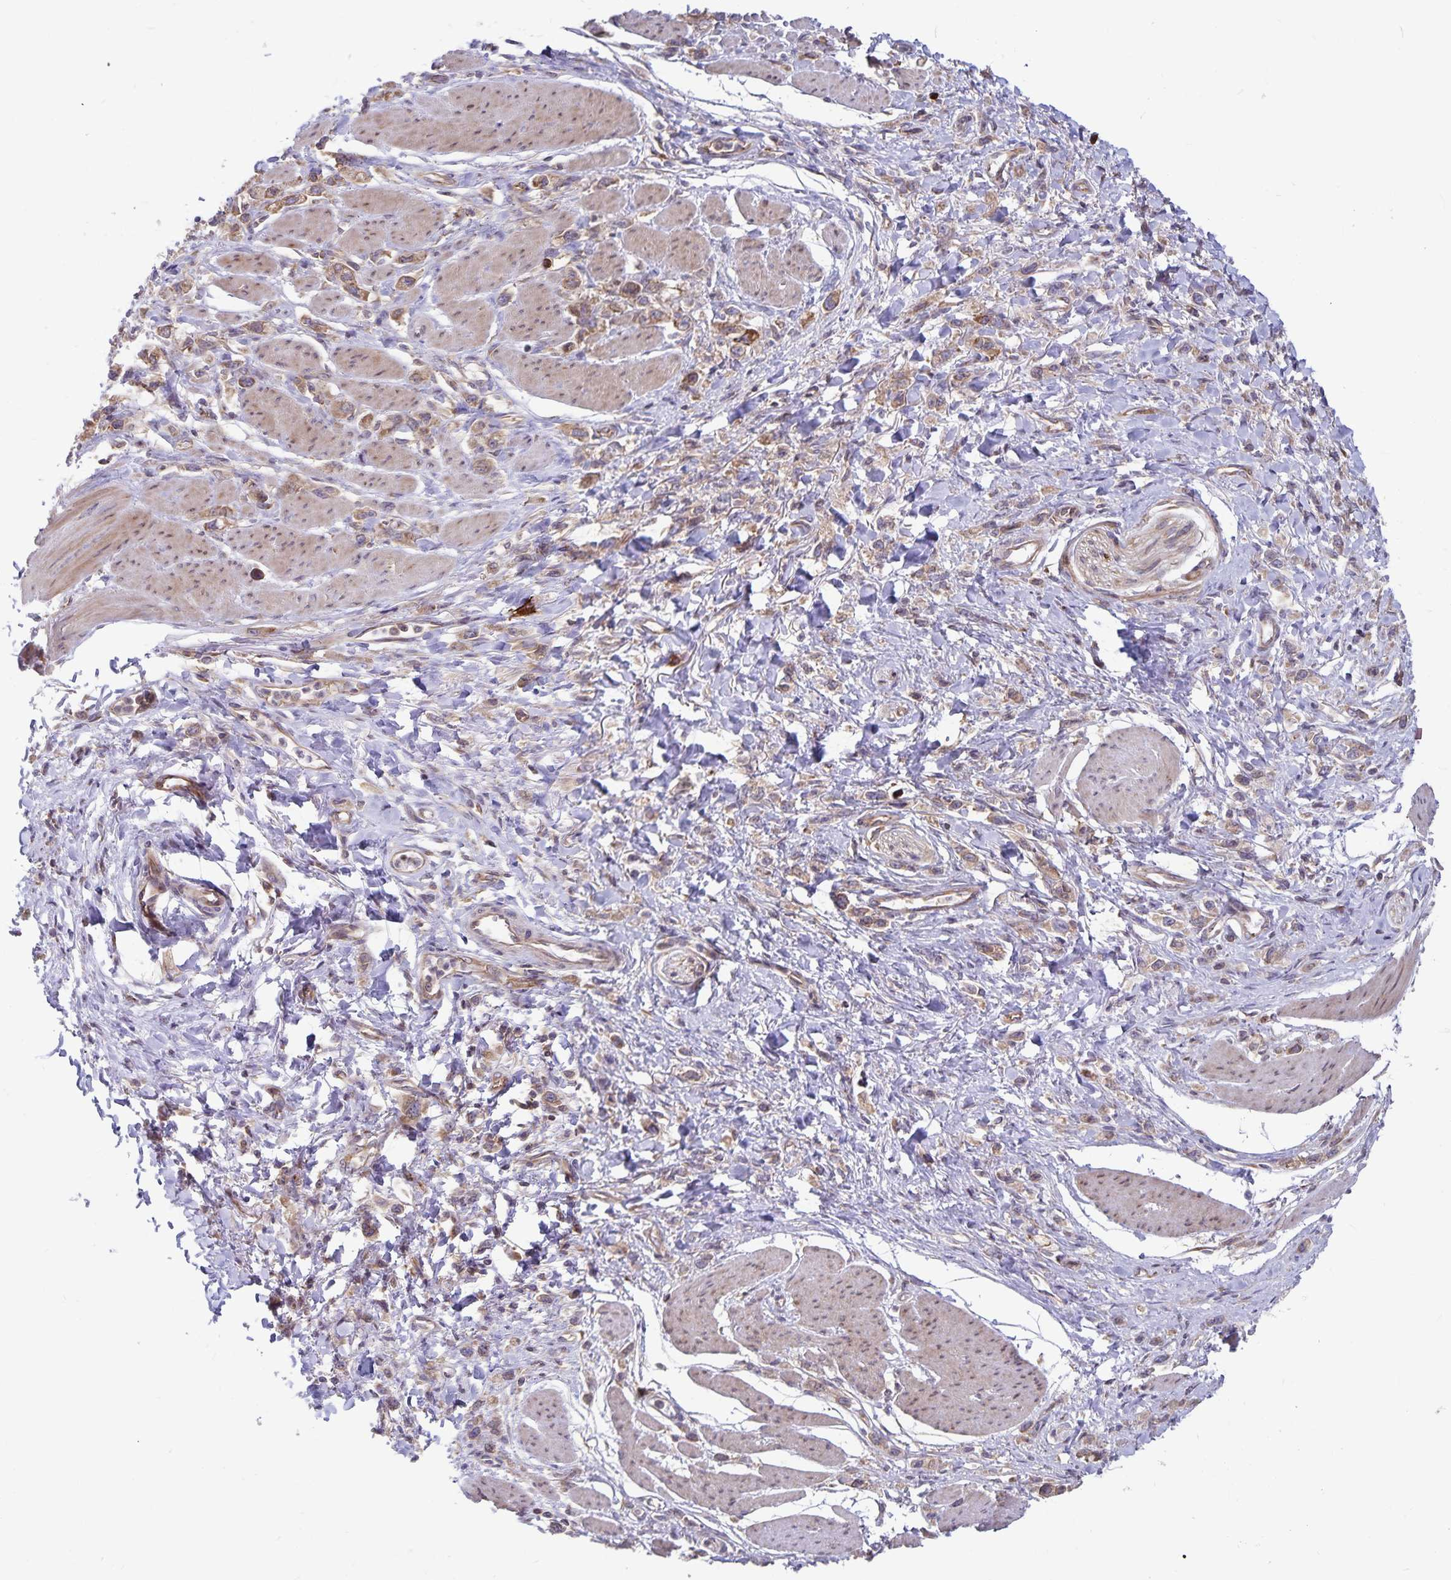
{"staining": {"intensity": "weak", "quantity": ">75%", "location": "cytoplasmic/membranous"}, "tissue": "stomach cancer", "cell_type": "Tumor cells", "image_type": "cancer", "snomed": [{"axis": "morphology", "description": "Adenocarcinoma, NOS"}, {"axis": "topography", "description": "Stomach"}], "caption": "IHC histopathology image of neoplastic tissue: stomach cancer (adenocarcinoma) stained using immunohistochemistry shows low levels of weak protein expression localized specifically in the cytoplasmic/membranous of tumor cells, appearing as a cytoplasmic/membranous brown color.", "gene": "SEC62", "patient": {"sex": "female", "age": 65}}